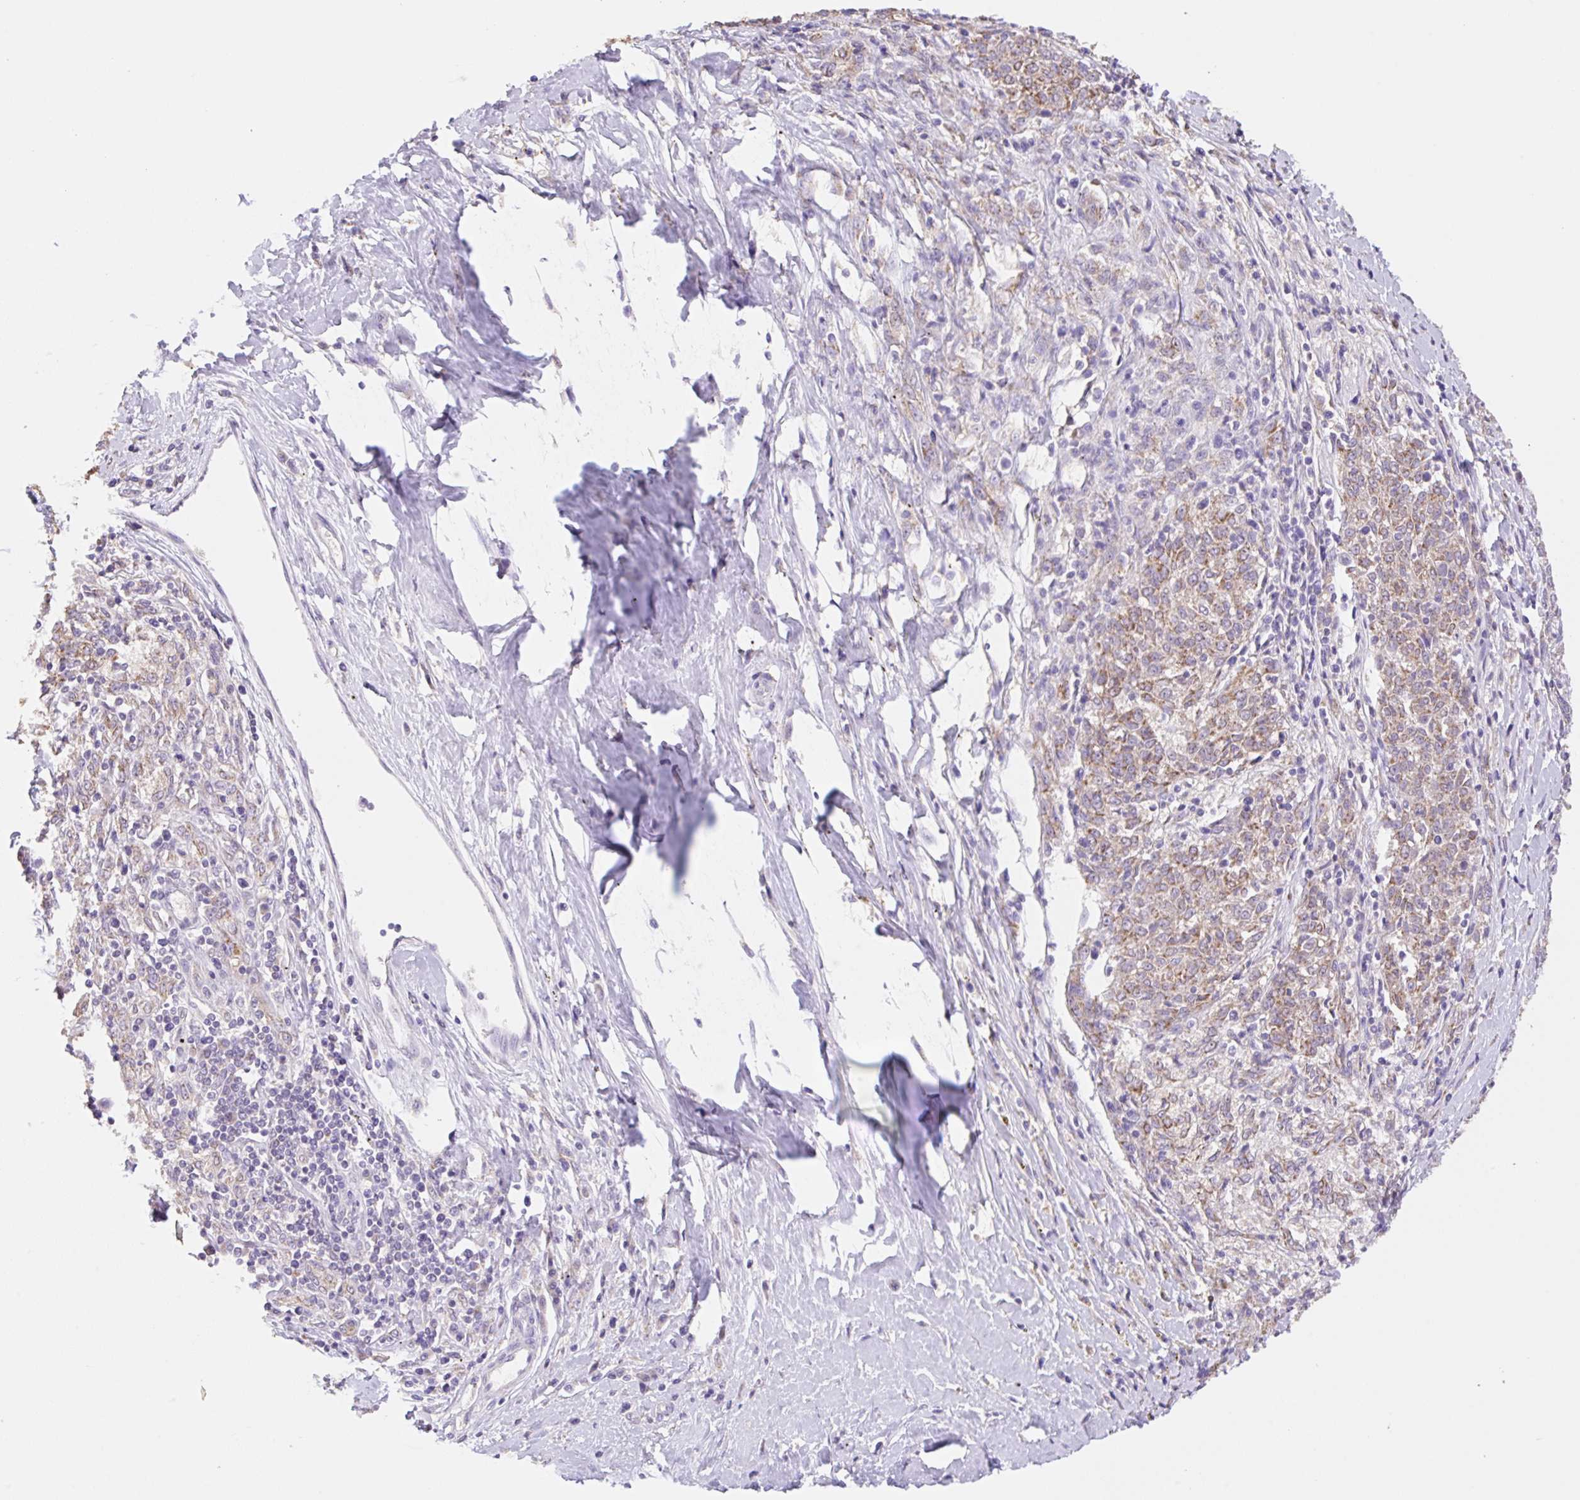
{"staining": {"intensity": "weak", "quantity": ">75%", "location": "cytoplasmic/membranous"}, "tissue": "melanoma", "cell_type": "Tumor cells", "image_type": "cancer", "snomed": [{"axis": "morphology", "description": "Malignant melanoma, NOS"}, {"axis": "topography", "description": "Skin"}], "caption": "Malignant melanoma stained with a protein marker shows weak staining in tumor cells.", "gene": "COPZ2", "patient": {"sex": "female", "age": 72}}